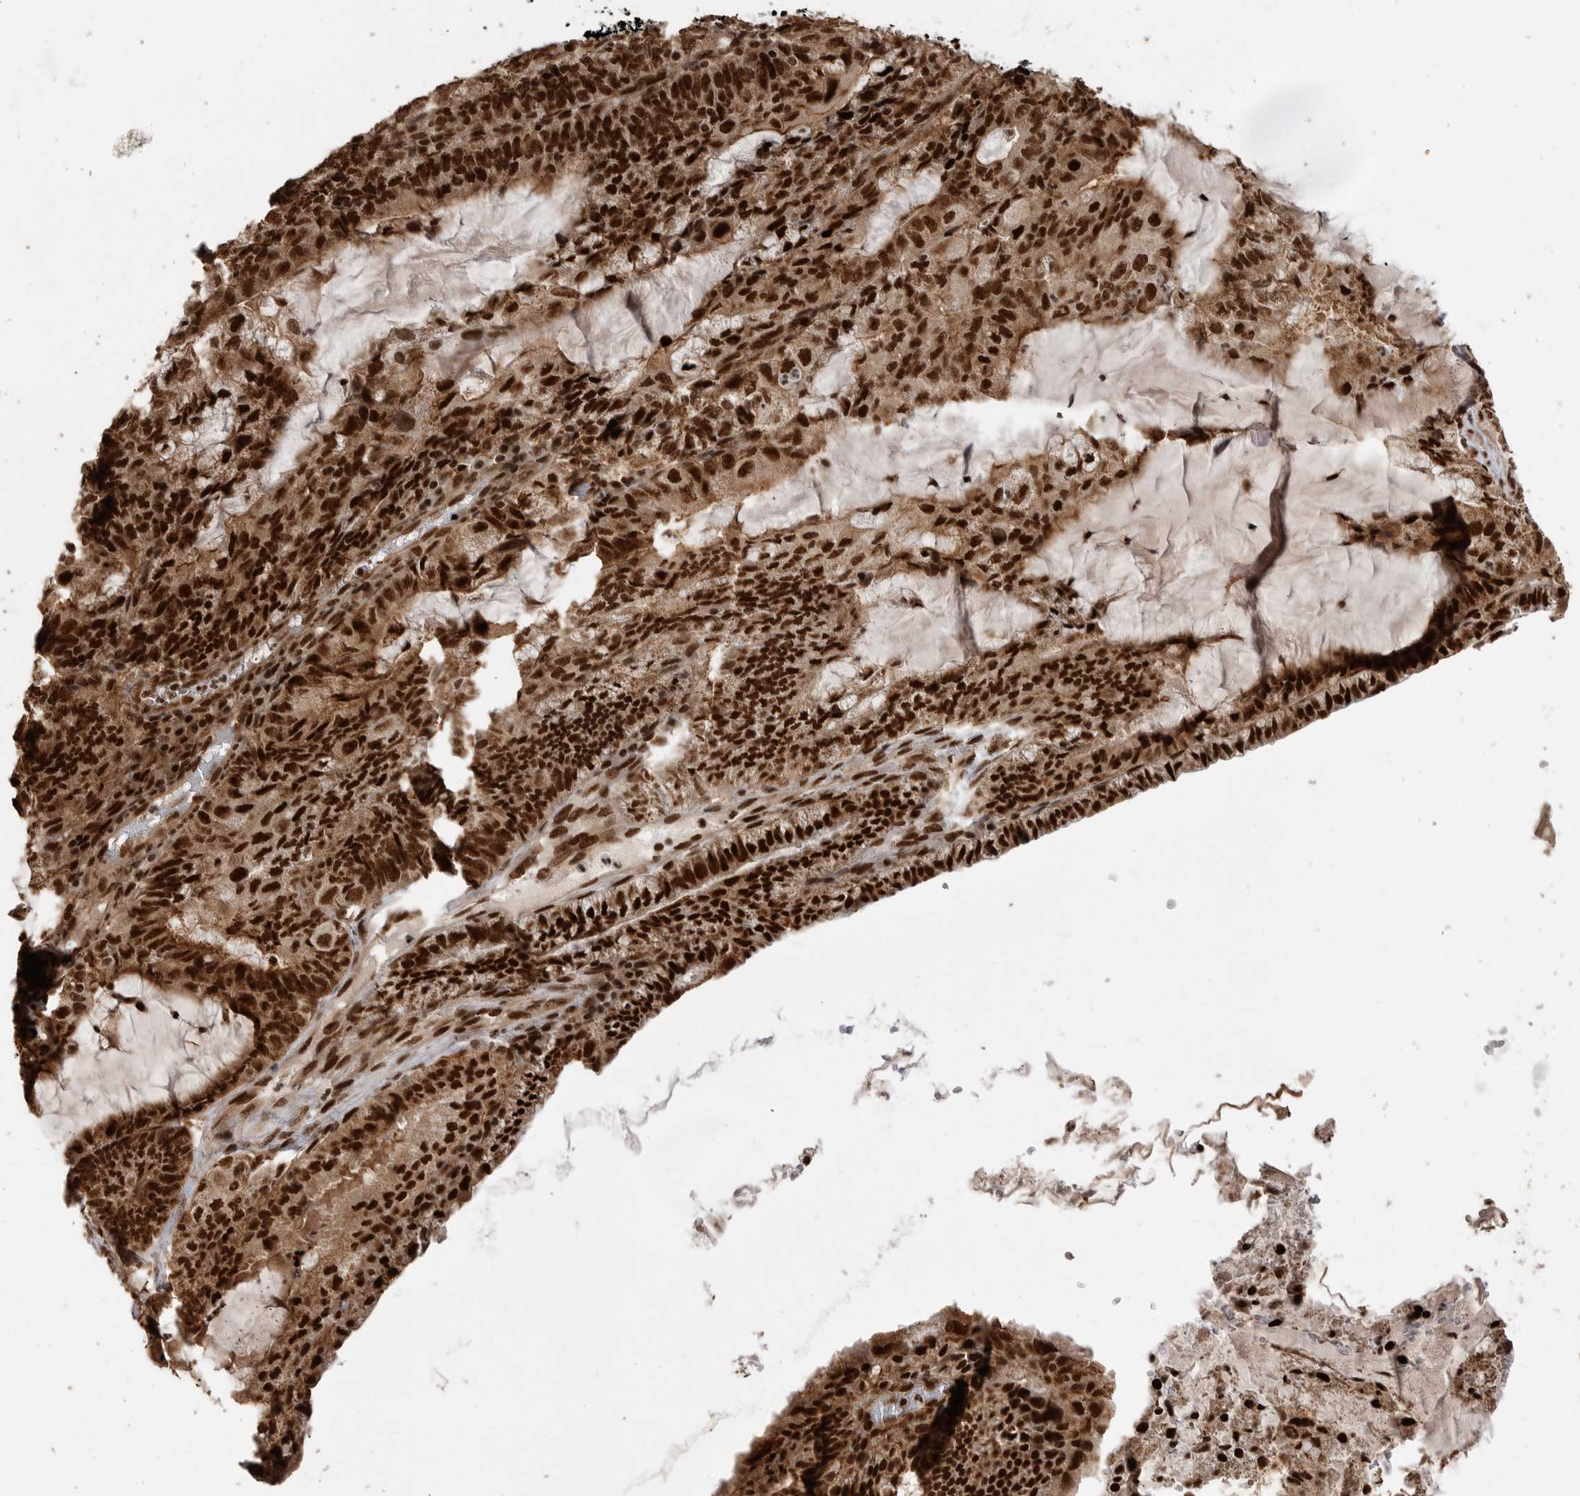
{"staining": {"intensity": "strong", "quantity": ">75%", "location": "nuclear"}, "tissue": "endometrial cancer", "cell_type": "Tumor cells", "image_type": "cancer", "snomed": [{"axis": "morphology", "description": "Adenocarcinoma, NOS"}, {"axis": "topography", "description": "Endometrium"}], "caption": "Immunohistochemical staining of human endometrial cancer (adenocarcinoma) exhibits high levels of strong nuclear protein expression in about >75% of tumor cells. Ihc stains the protein in brown and the nuclei are stained blue.", "gene": "PPP1R8", "patient": {"sex": "female", "age": 81}}